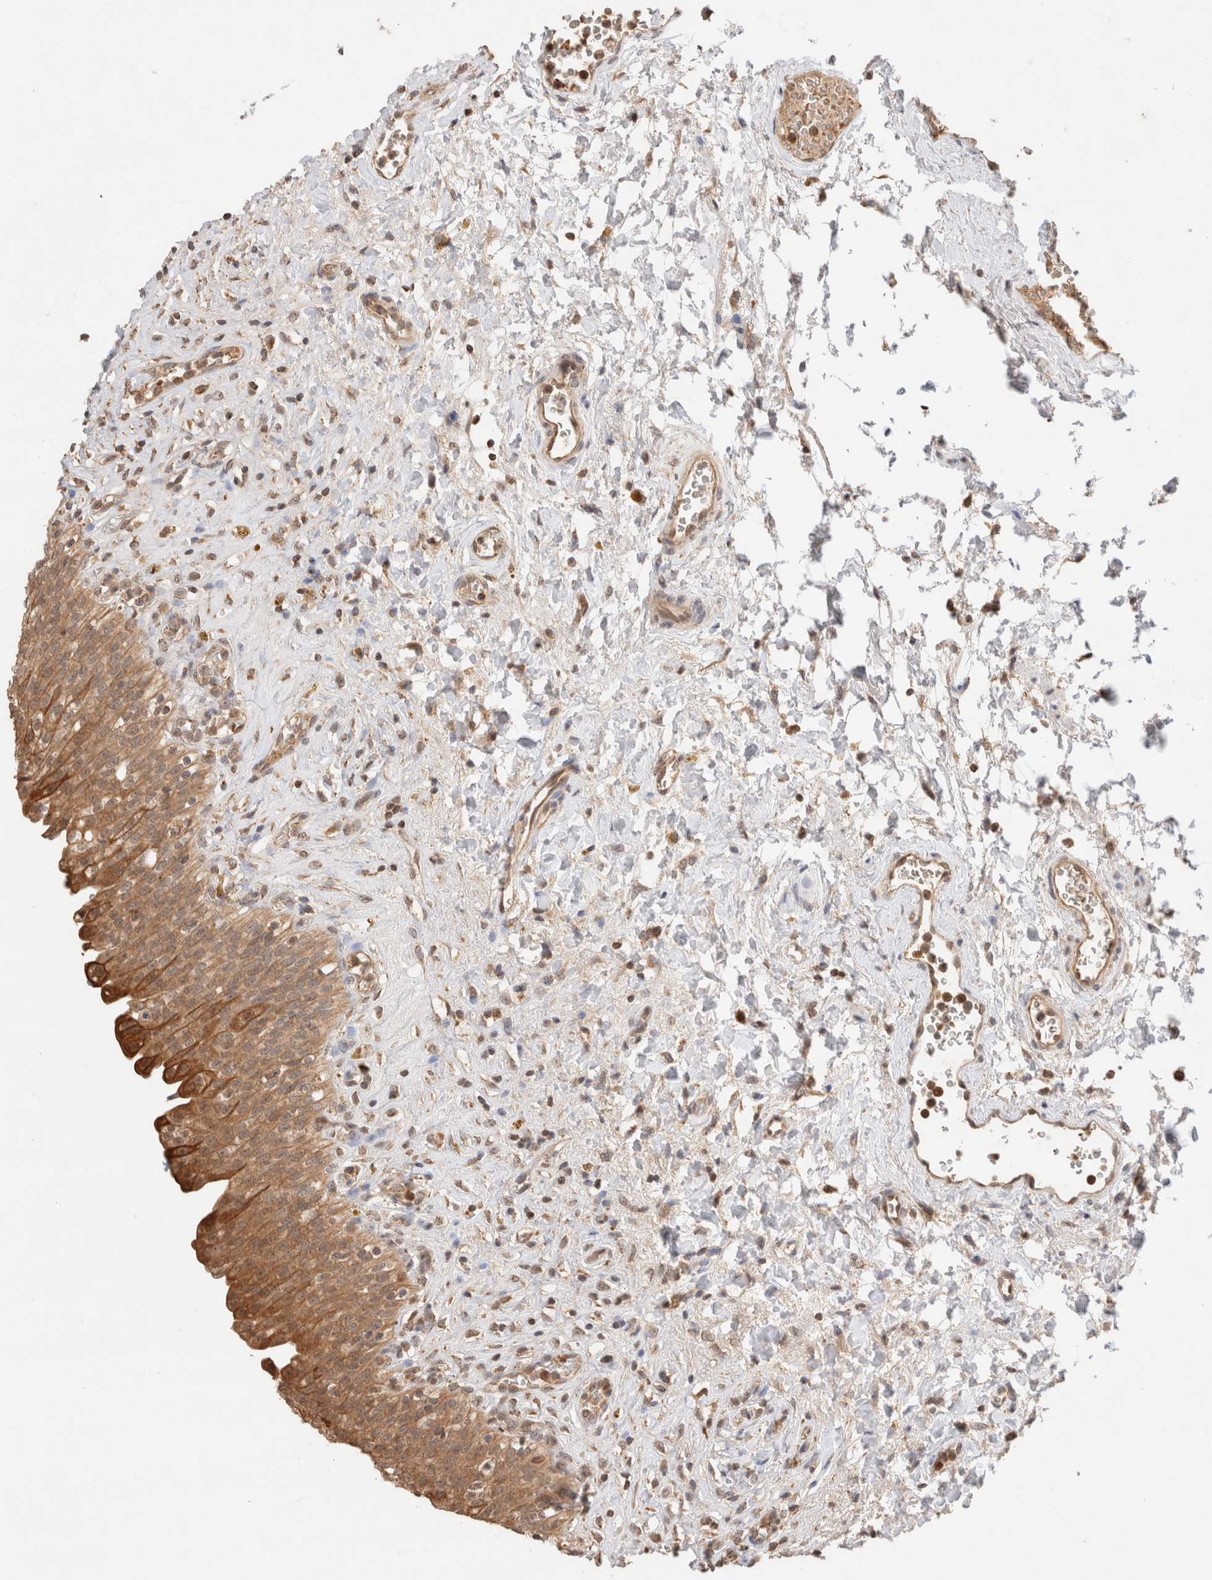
{"staining": {"intensity": "moderate", "quantity": ">75%", "location": "cytoplasmic/membranous,nuclear"}, "tissue": "urinary bladder", "cell_type": "Urothelial cells", "image_type": "normal", "snomed": [{"axis": "morphology", "description": "Urothelial carcinoma, High grade"}, {"axis": "topography", "description": "Urinary bladder"}], "caption": "Immunohistochemistry staining of benign urinary bladder, which demonstrates medium levels of moderate cytoplasmic/membranous,nuclear staining in approximately >75% of urothelial cells indicating moderate cytoplasmic/membranous,nuclear protein positivity. The staining was performed using DAB (brown) for protein detection and nuclei were counterstained in hematoxylin (blue).", "gene": "CA13", "patient": {"sex": "male", "age": 46}}